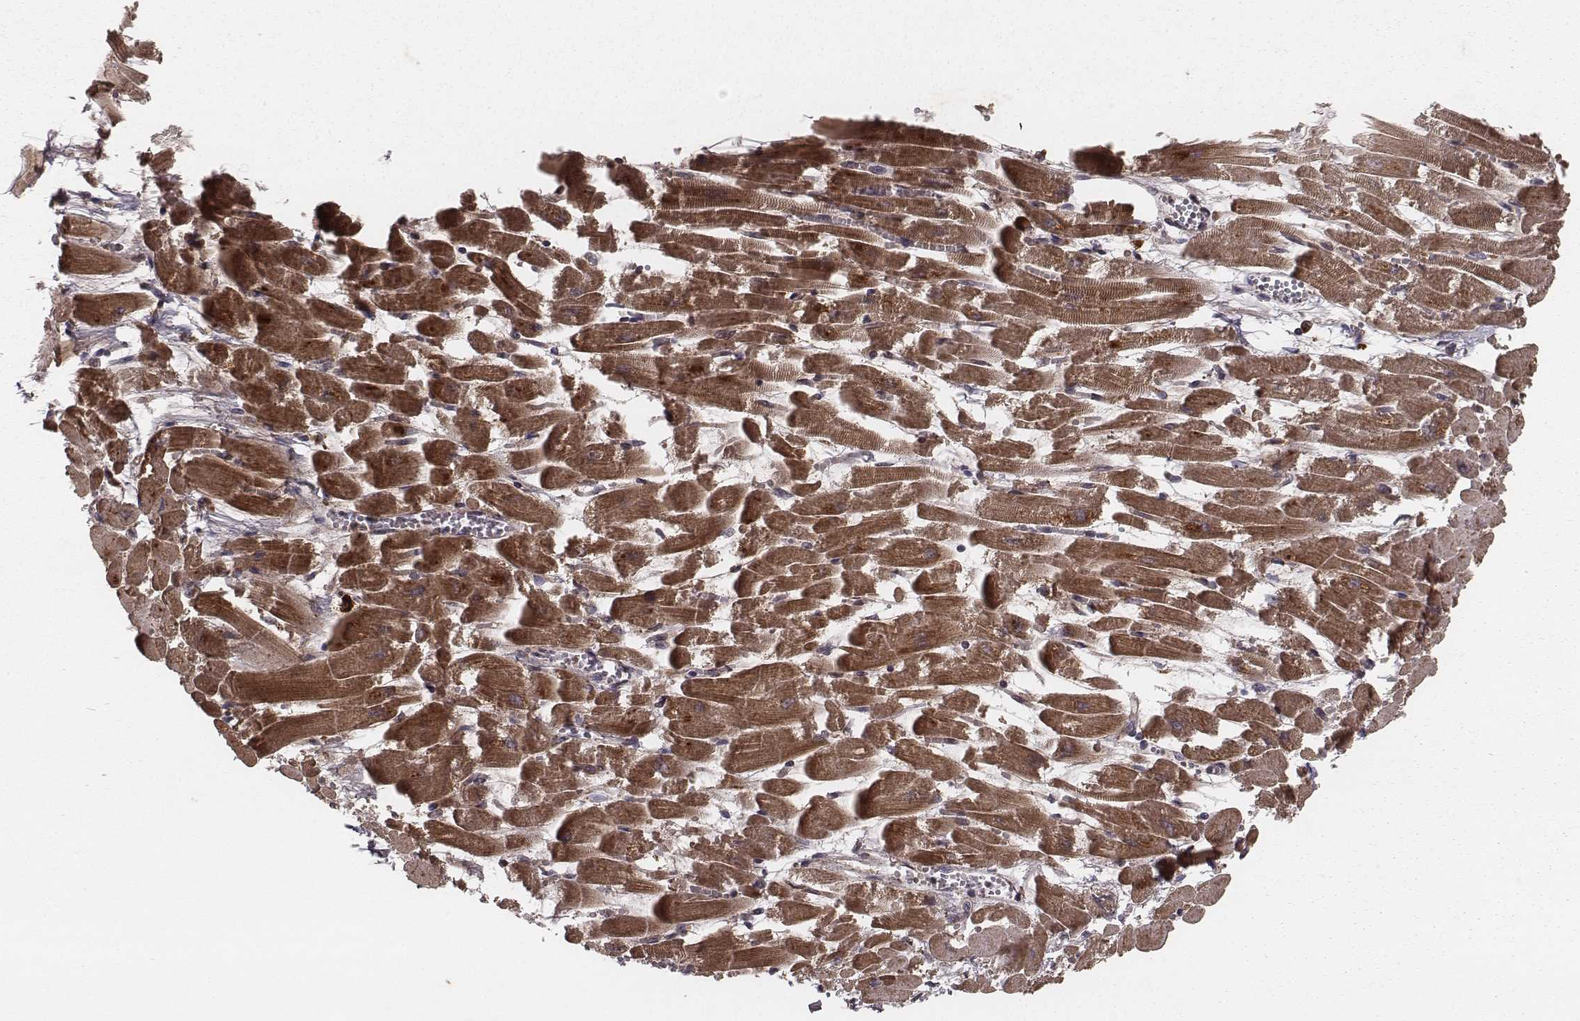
{"staining": {"intensity": "moderate", "quantity": ">75%", "location": "cytoplasmic/membranous"}, "tissue": "heart muscle", "cell_type": "Cardiomyocytes", "image_type": "normal", "snomed": [{"axis": "morphology", "description": "Normal tissue, NOS"}, {"axis": "topography", "description": "Heart"}], "caption": "Protein staining of benign heart muscle exhibits moderate cytoplasmic/membranous expression in about >75% of cardiomyocytes.", "gene": "ZDHHC21", "patient": {"sex": "female", "age": 52}}